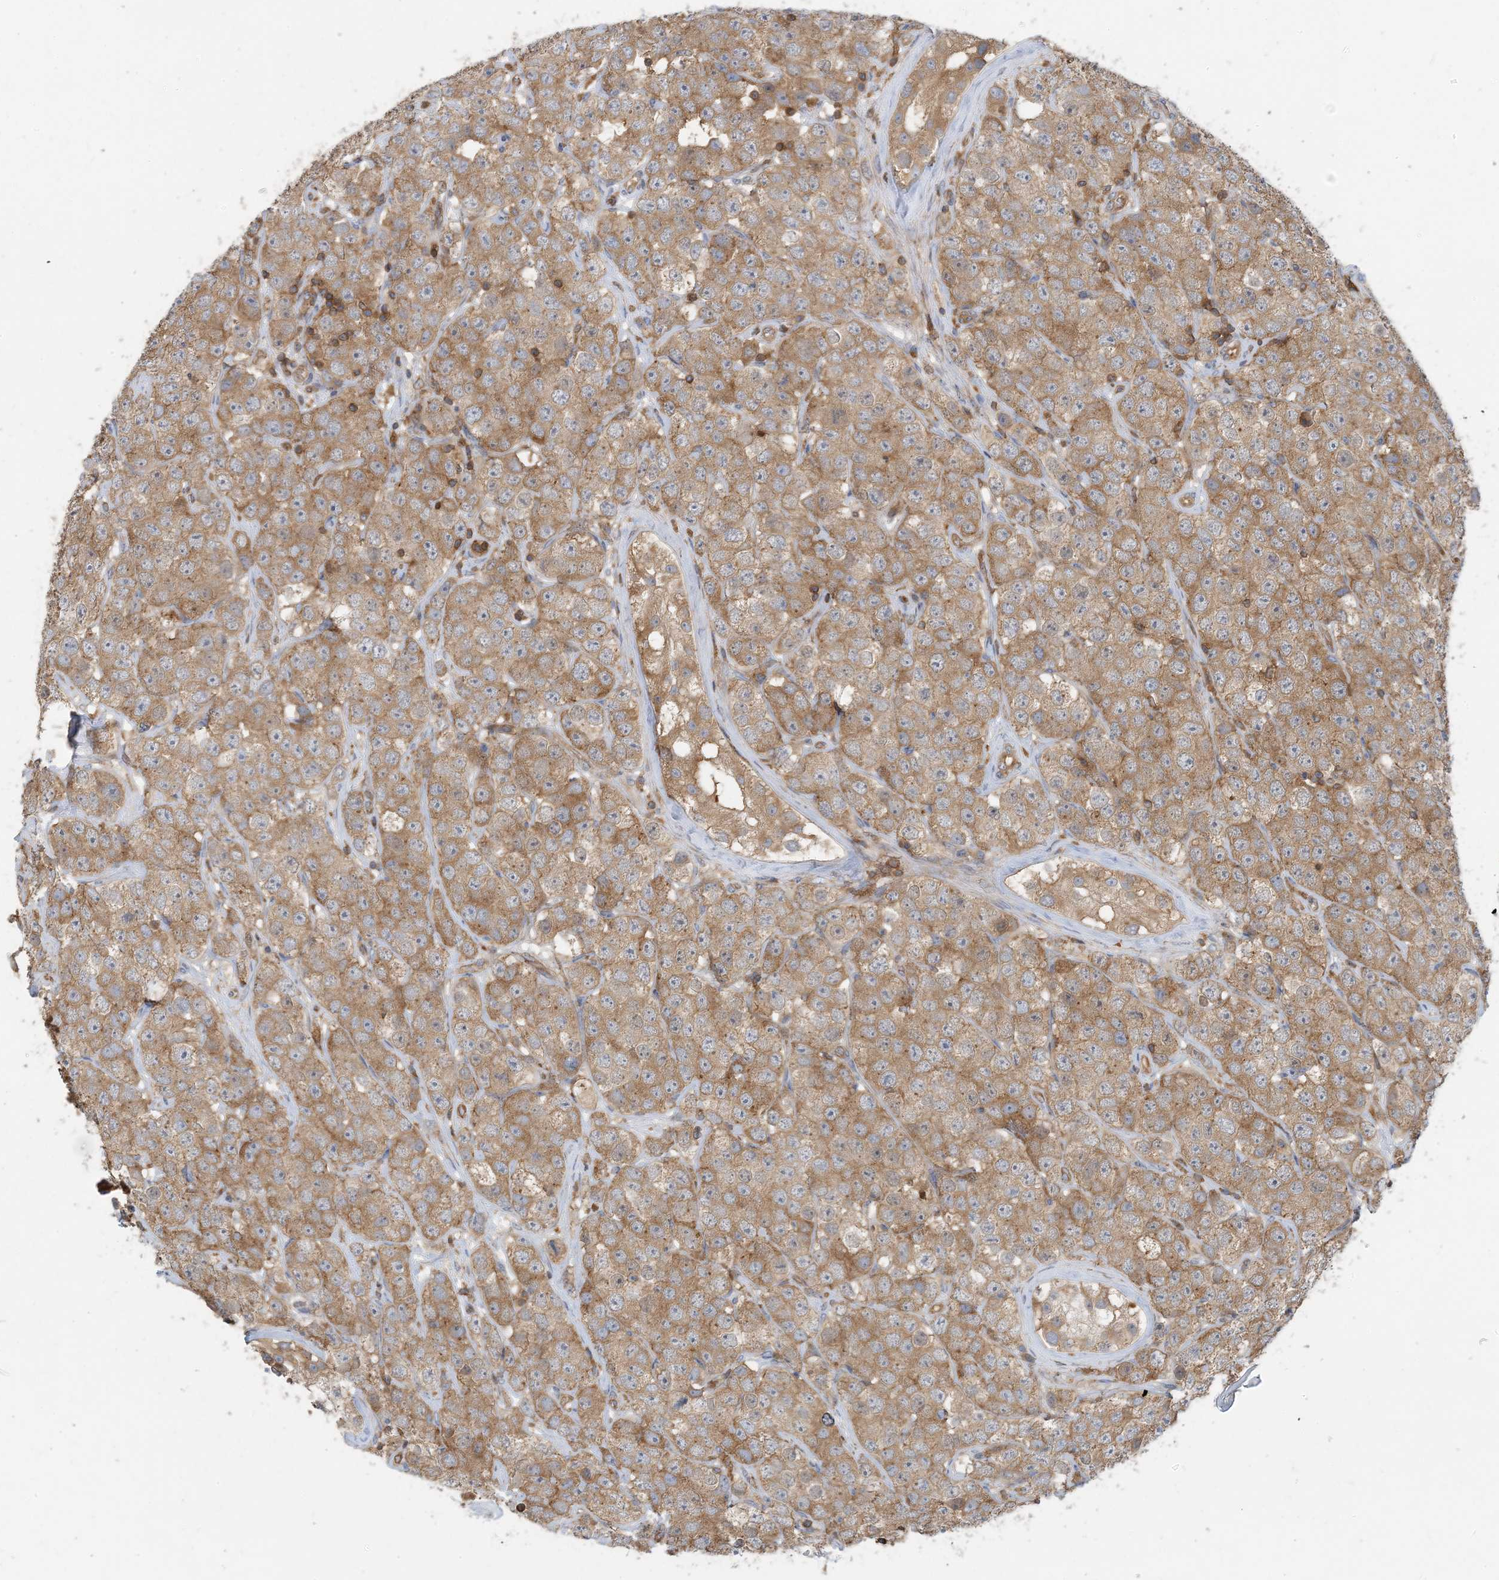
{"staining": {"intensity": "moderate", "quantity": ">75%", "location": "cytoplasmic/membranous"}, "tissue": "testis cancer", "cell_type": "Tumor cells", "image_type": "cancer", "snomed": [{"axis": "morphology", "description": "Seminoma, NOS"}, {"axis": "topography", "description": "Testis"}], "caption": "Testis seminoma stained with a protein marker exhibits moderate staining in tumor cells.", "gene": "SFMBT2", "patient": {"sex": "male", "age": 28}}